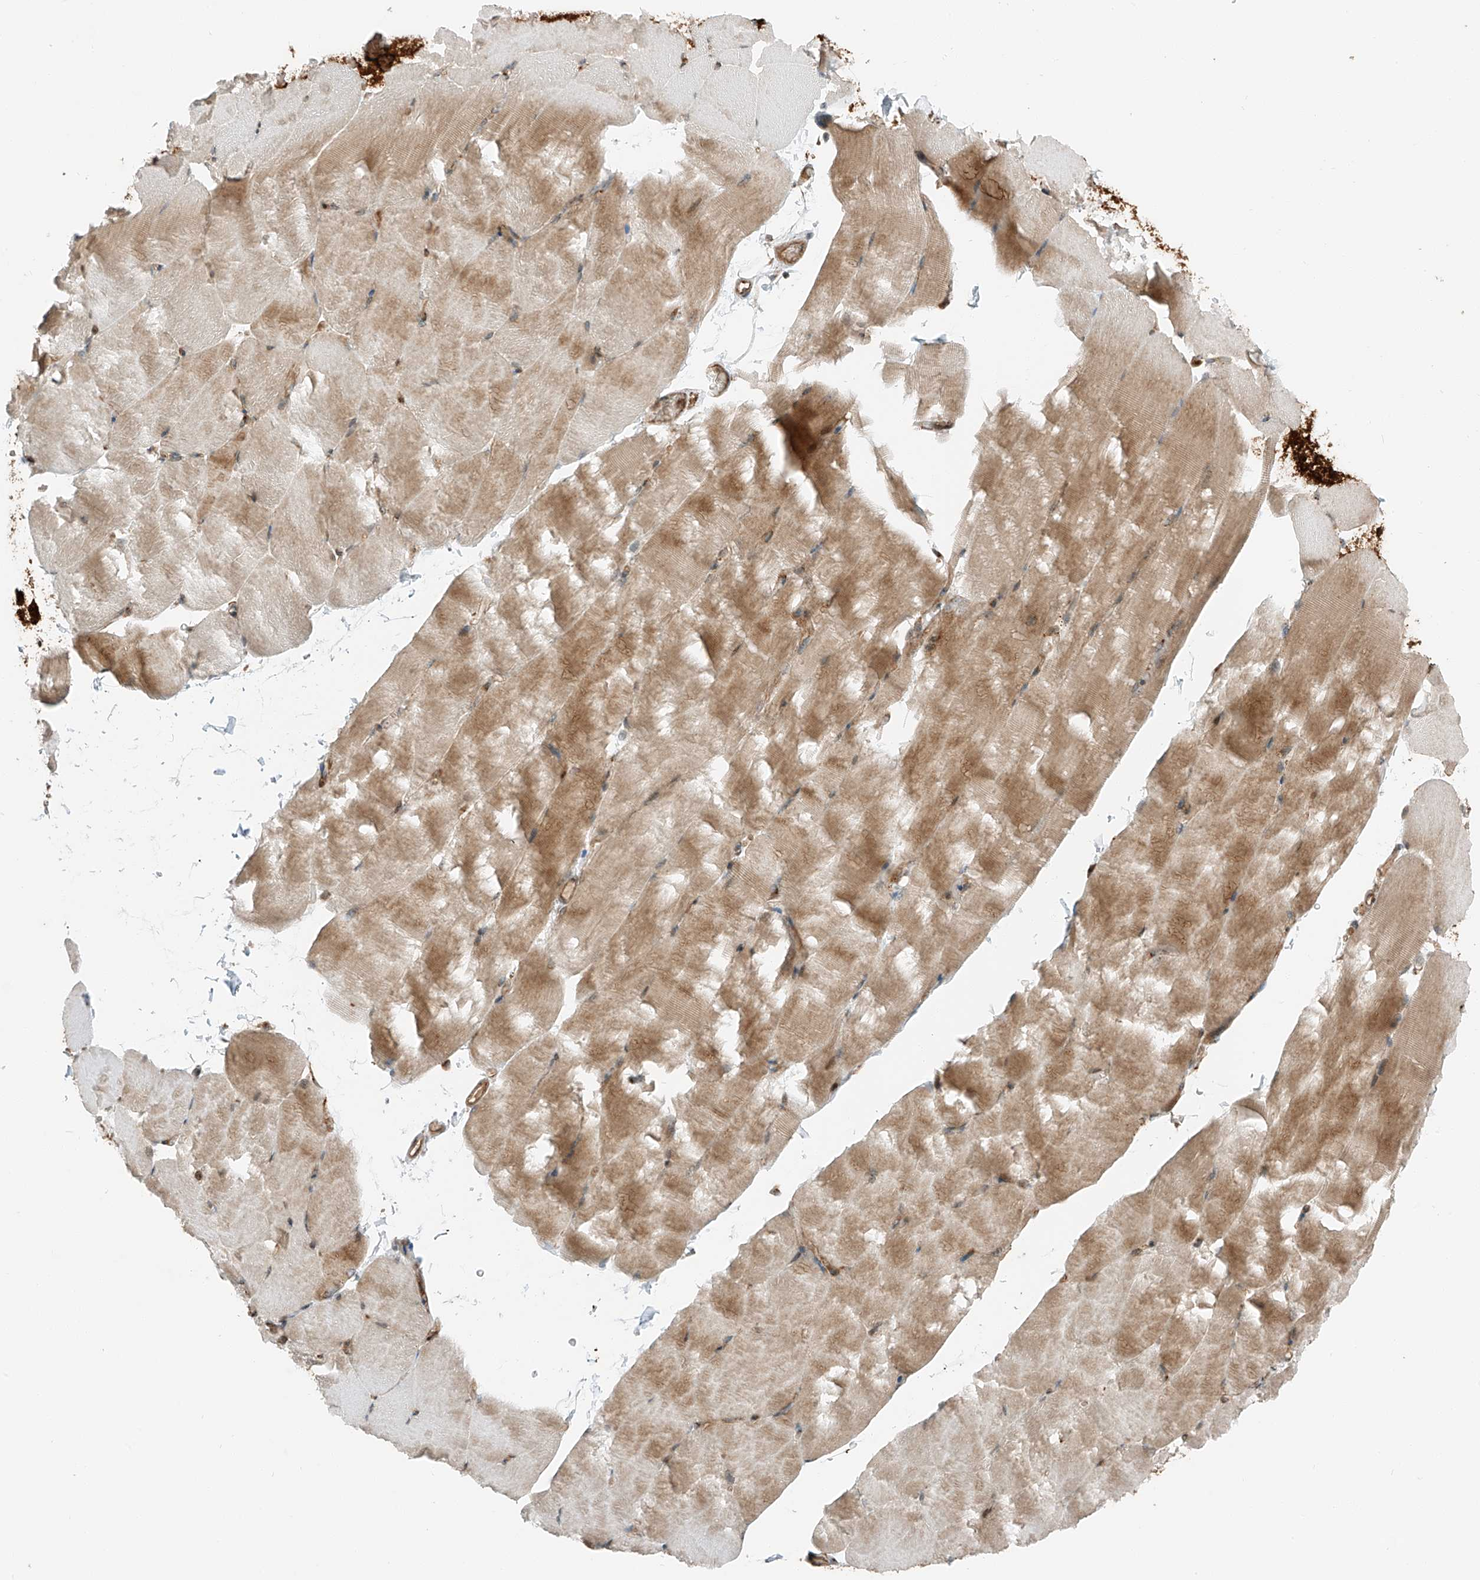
{"staining": {"intensity": "moderate", "quantity": "25%-75%", "location": "cytoplasmic/membranous,nuclear"}, "tissue": "skeletal muscle", "cell_type": "Myocytes", "image_type": "normal", "snomed": [{"axis": "morphology", "description": "Normal tissue, NOS"}, {"axis": "topography", "description": "Skeletal muscle"}, {"axis": "topography", "description": "Parathyroid gland"}], "caption": "Immunohistochemistry (IHC) image of normal human skeletal muscle stained for a protein (brown), which shows medium levels of moderate cytoplasmic/membranous,nuclear positivity in about 25%-75% of myocytes.", "gene": "USP48", "patient": {"sex": "female", "age": 37}}